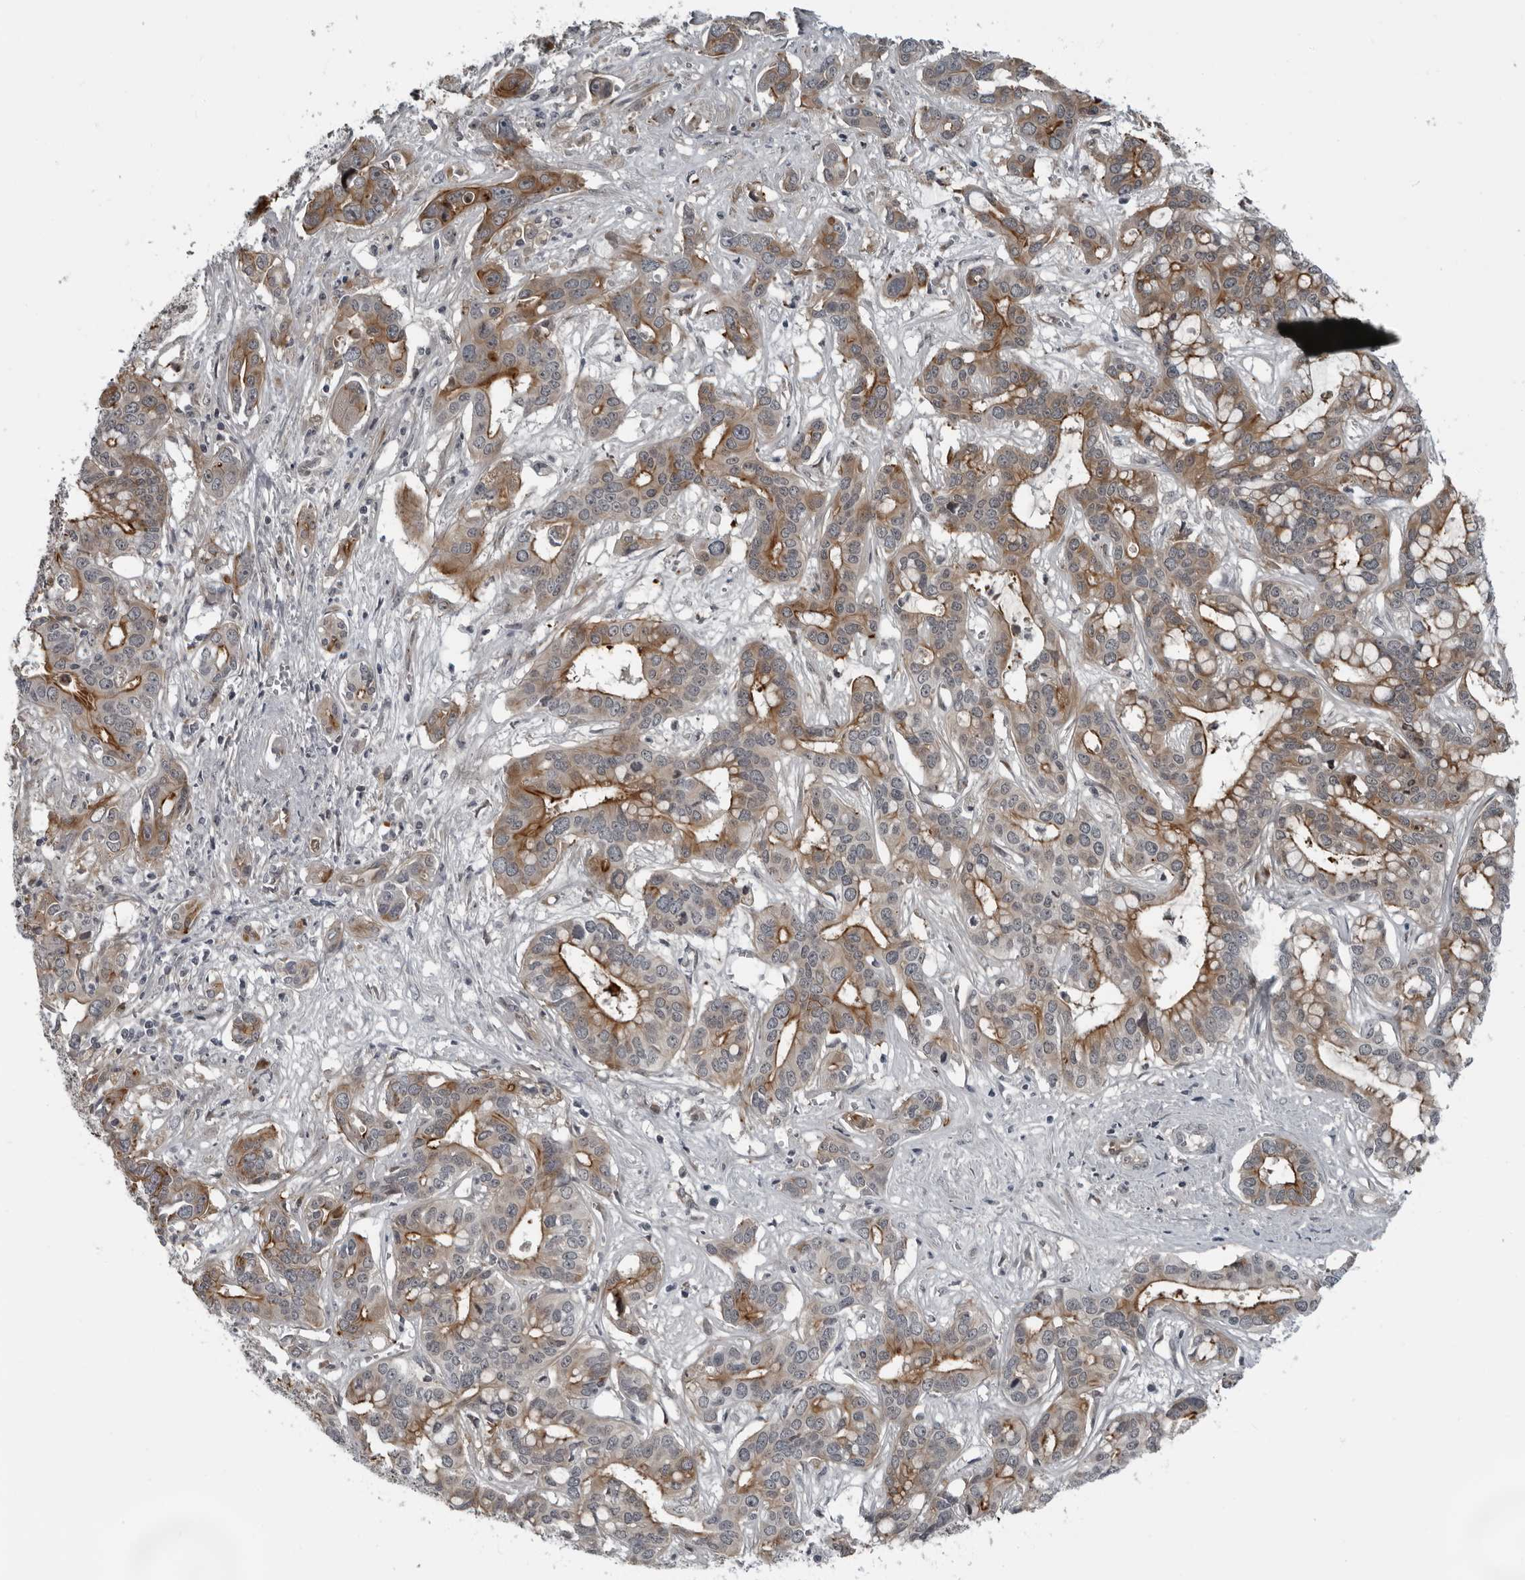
{"staining": {"intensity": "moderate", "quantity": ">75%", "location": "cytoplasmic/membranous"}, "tissue": "liver cancer", "cell_type": "Tumor cells", "image_type": "cancer", "snomed": [{"axis": "morphology", "description": "Cholangiocarcinoma"}, {"axis": "topography", "description": "Liver"}], "caption": "A brown stain highlights moderate cytoplasmic/membranous positivity of a protein in cholangiocarcinoma (liver) tumor cells.", "gene": "FAM102B", "patient": {"sex": "female", "age": 65}}